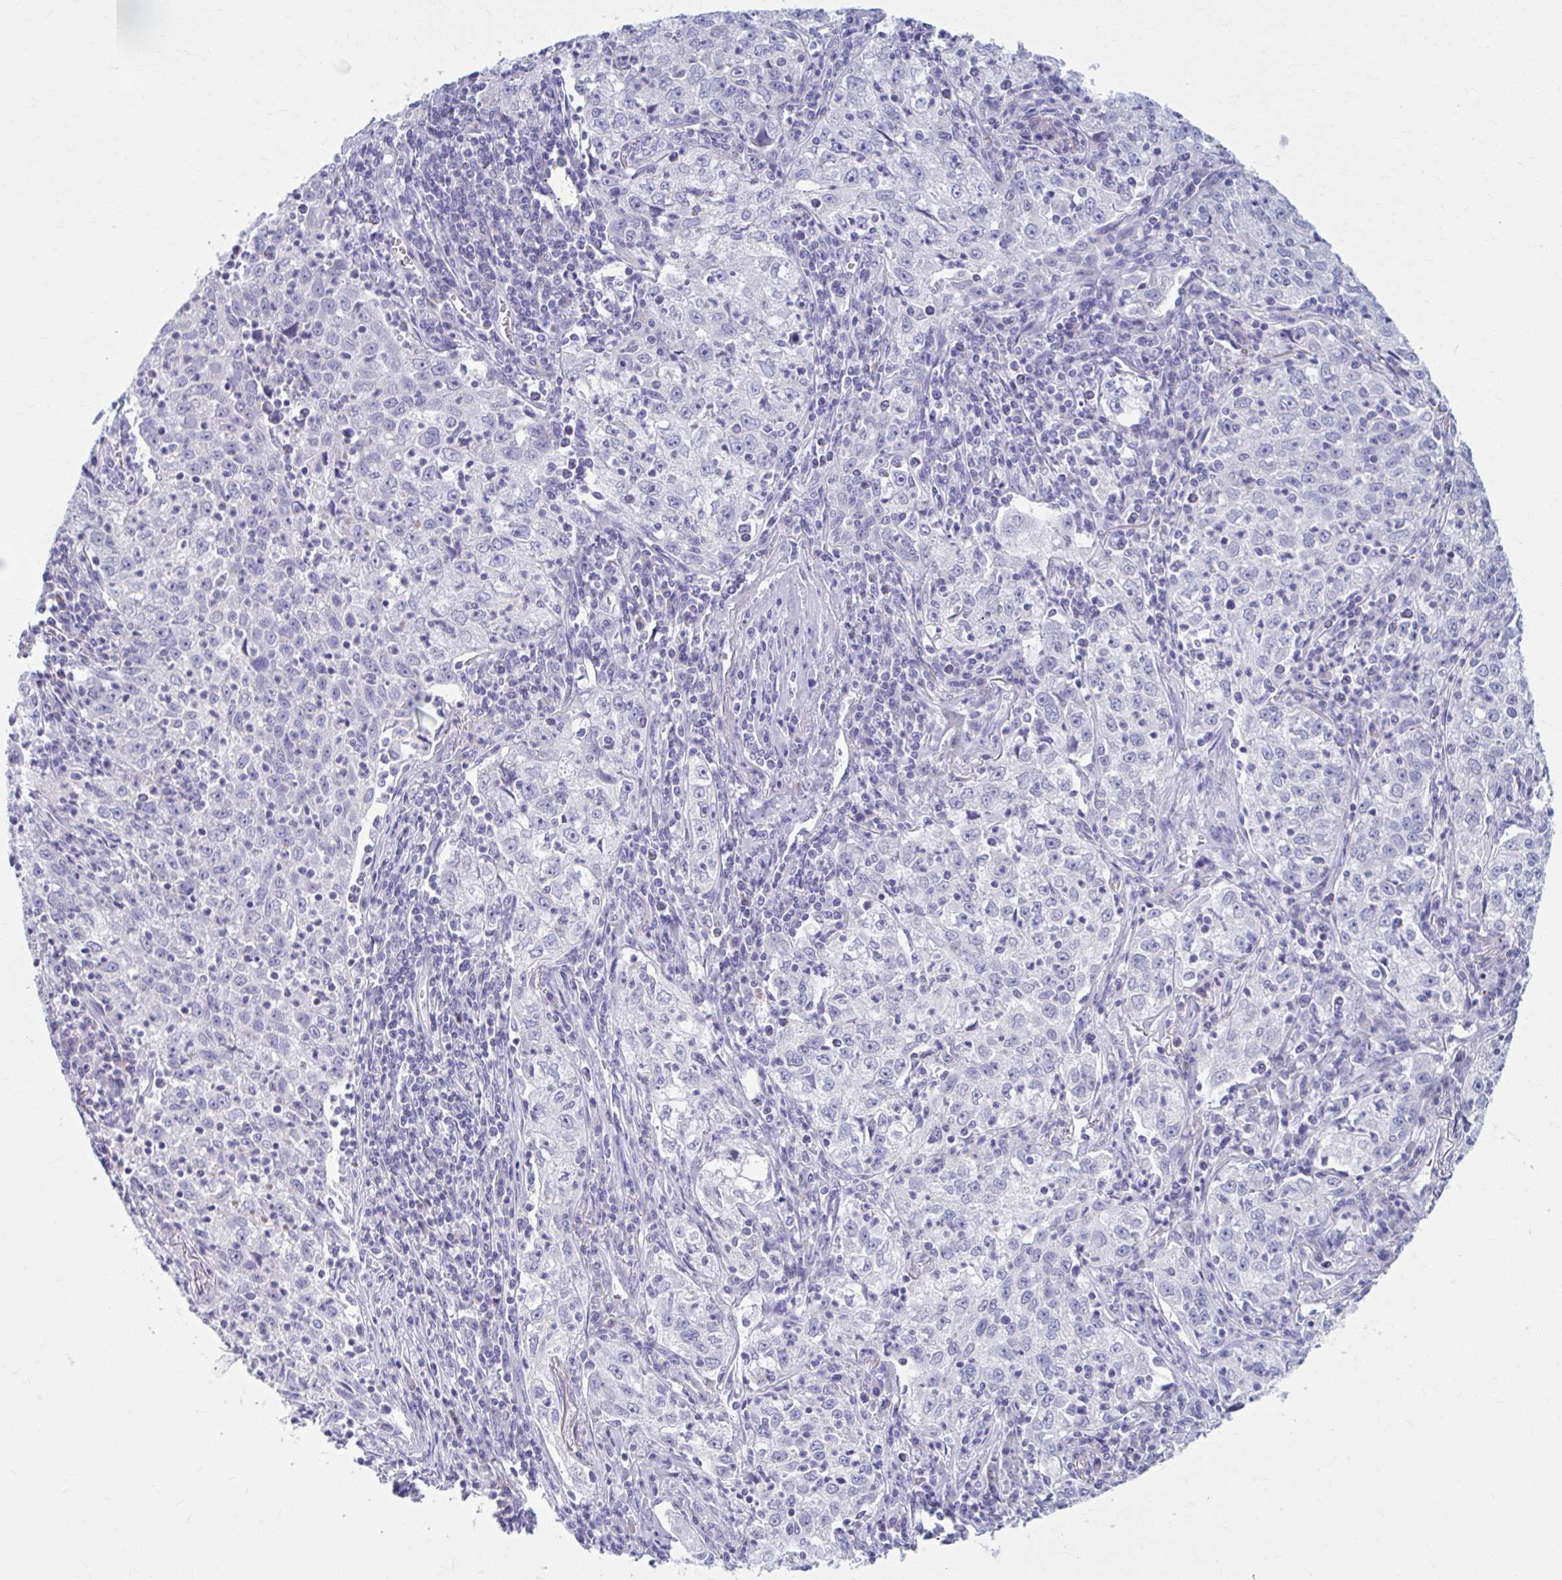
{"staining": {"intensity": "negative", "quantity": "none", "location": "none"}, "tissue": "lung cancer", "cell_type": "Tumor cells", "image_type": "cancer", "snomed": [{"axis": "morphology", "description": "Squamous cell carcinoma, NOS"}, {"axis": "topography", "description": "Lung"}], "caption": "An image of lung cancer stained for a protein shows no brown staining in tumor cells. The staining was performed using DAB to visualize the protein expression in brown, while the nuclei were stained in blue with hematoxylin (Magnification: 20x).", "gene": "CCDC105", "patient": {"sex": "male", "age": 71}}